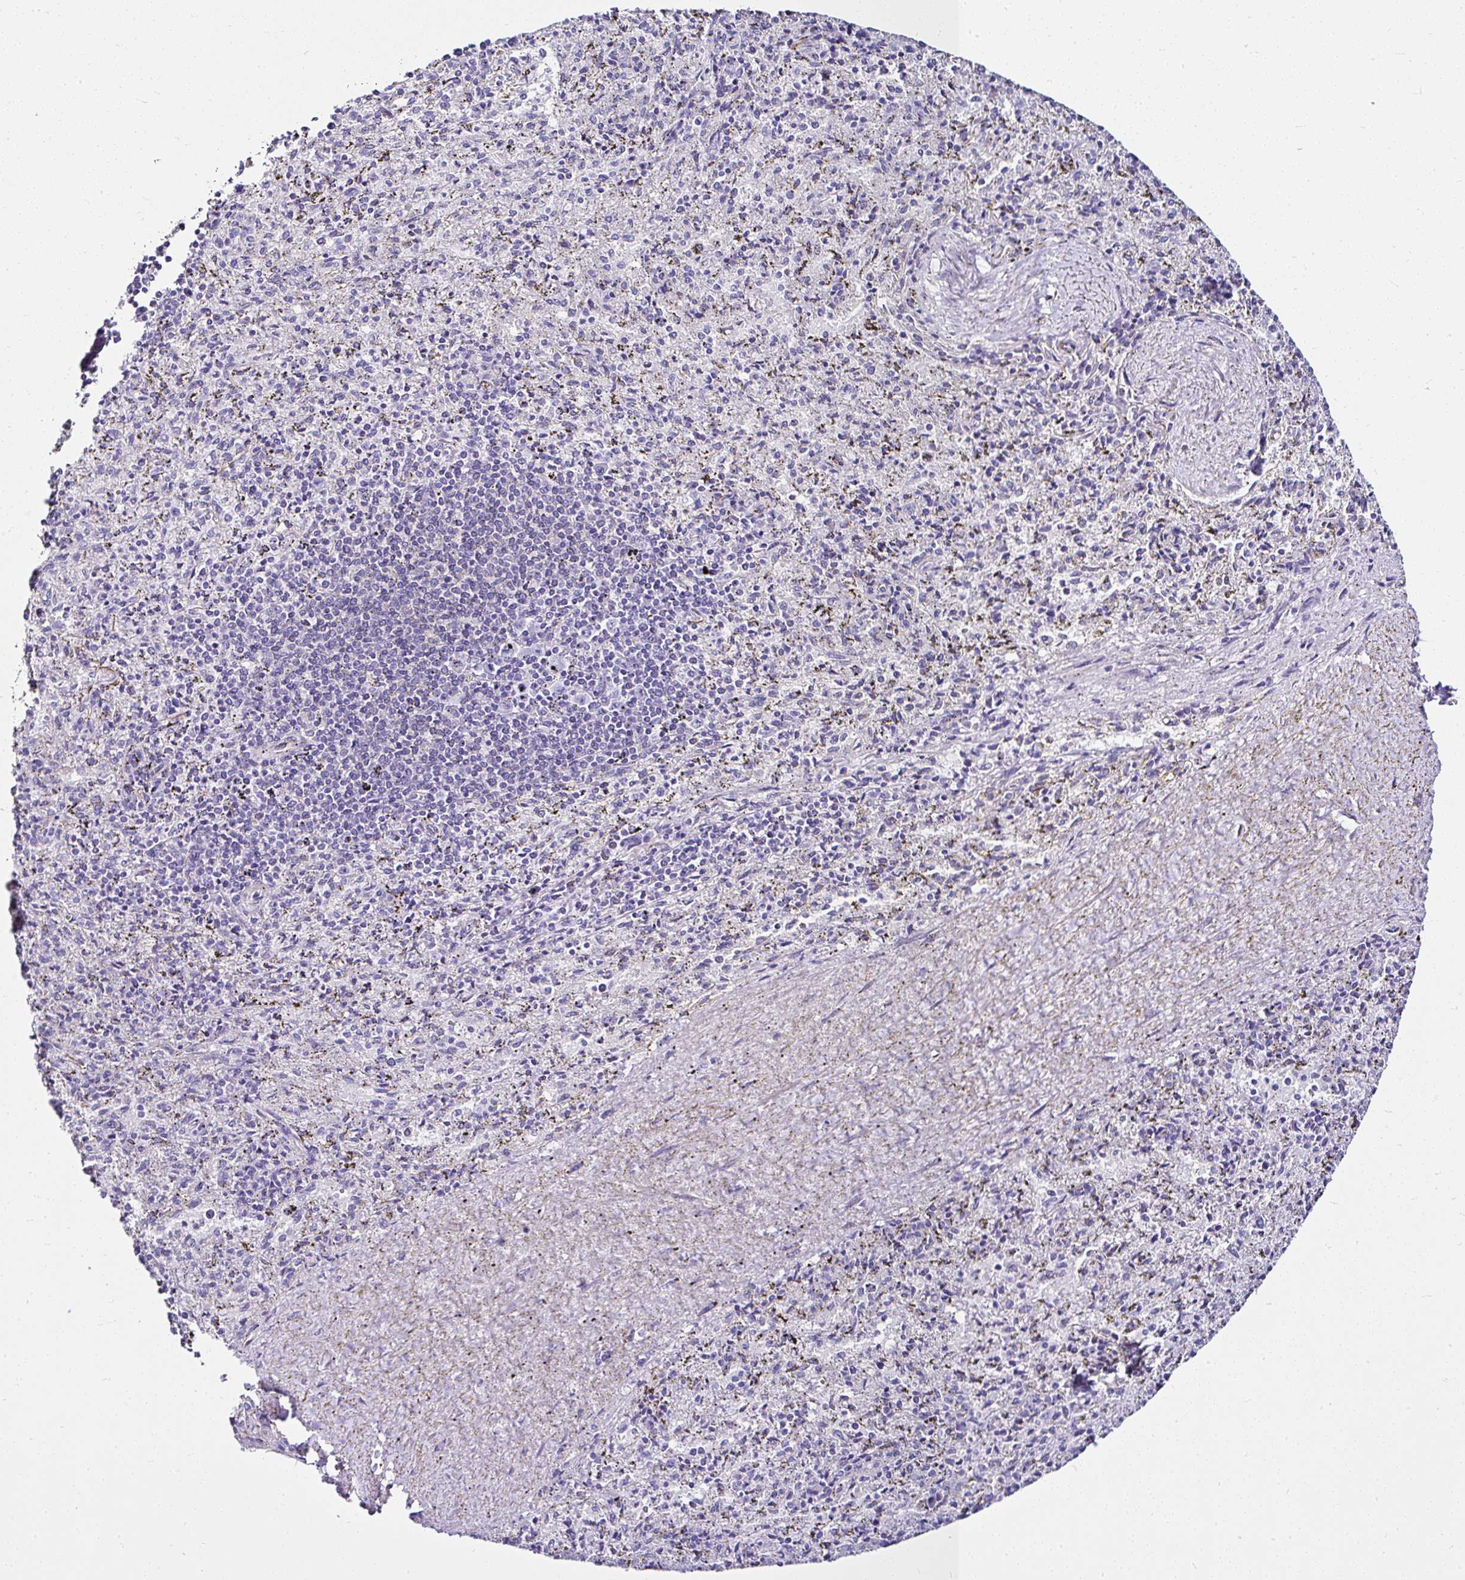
{"staining": {"intensity": "negative", "quantity": "none", "location": "none"}, "tissue": "spleen", "cell_type": "Cells in red pulp", "image_type": "normal", "snomed": [{"axis": "morphology", "description": "Normal tissue, NOS"}, {"axis": "topography", "description": "Spleen"}], "caption": "Immunohistochemical staining of normal human spleen shows no significant positivity in cells in red pulp.", "gene": "DEPDC5", "patient": {"sex": "male", "age": 57}}